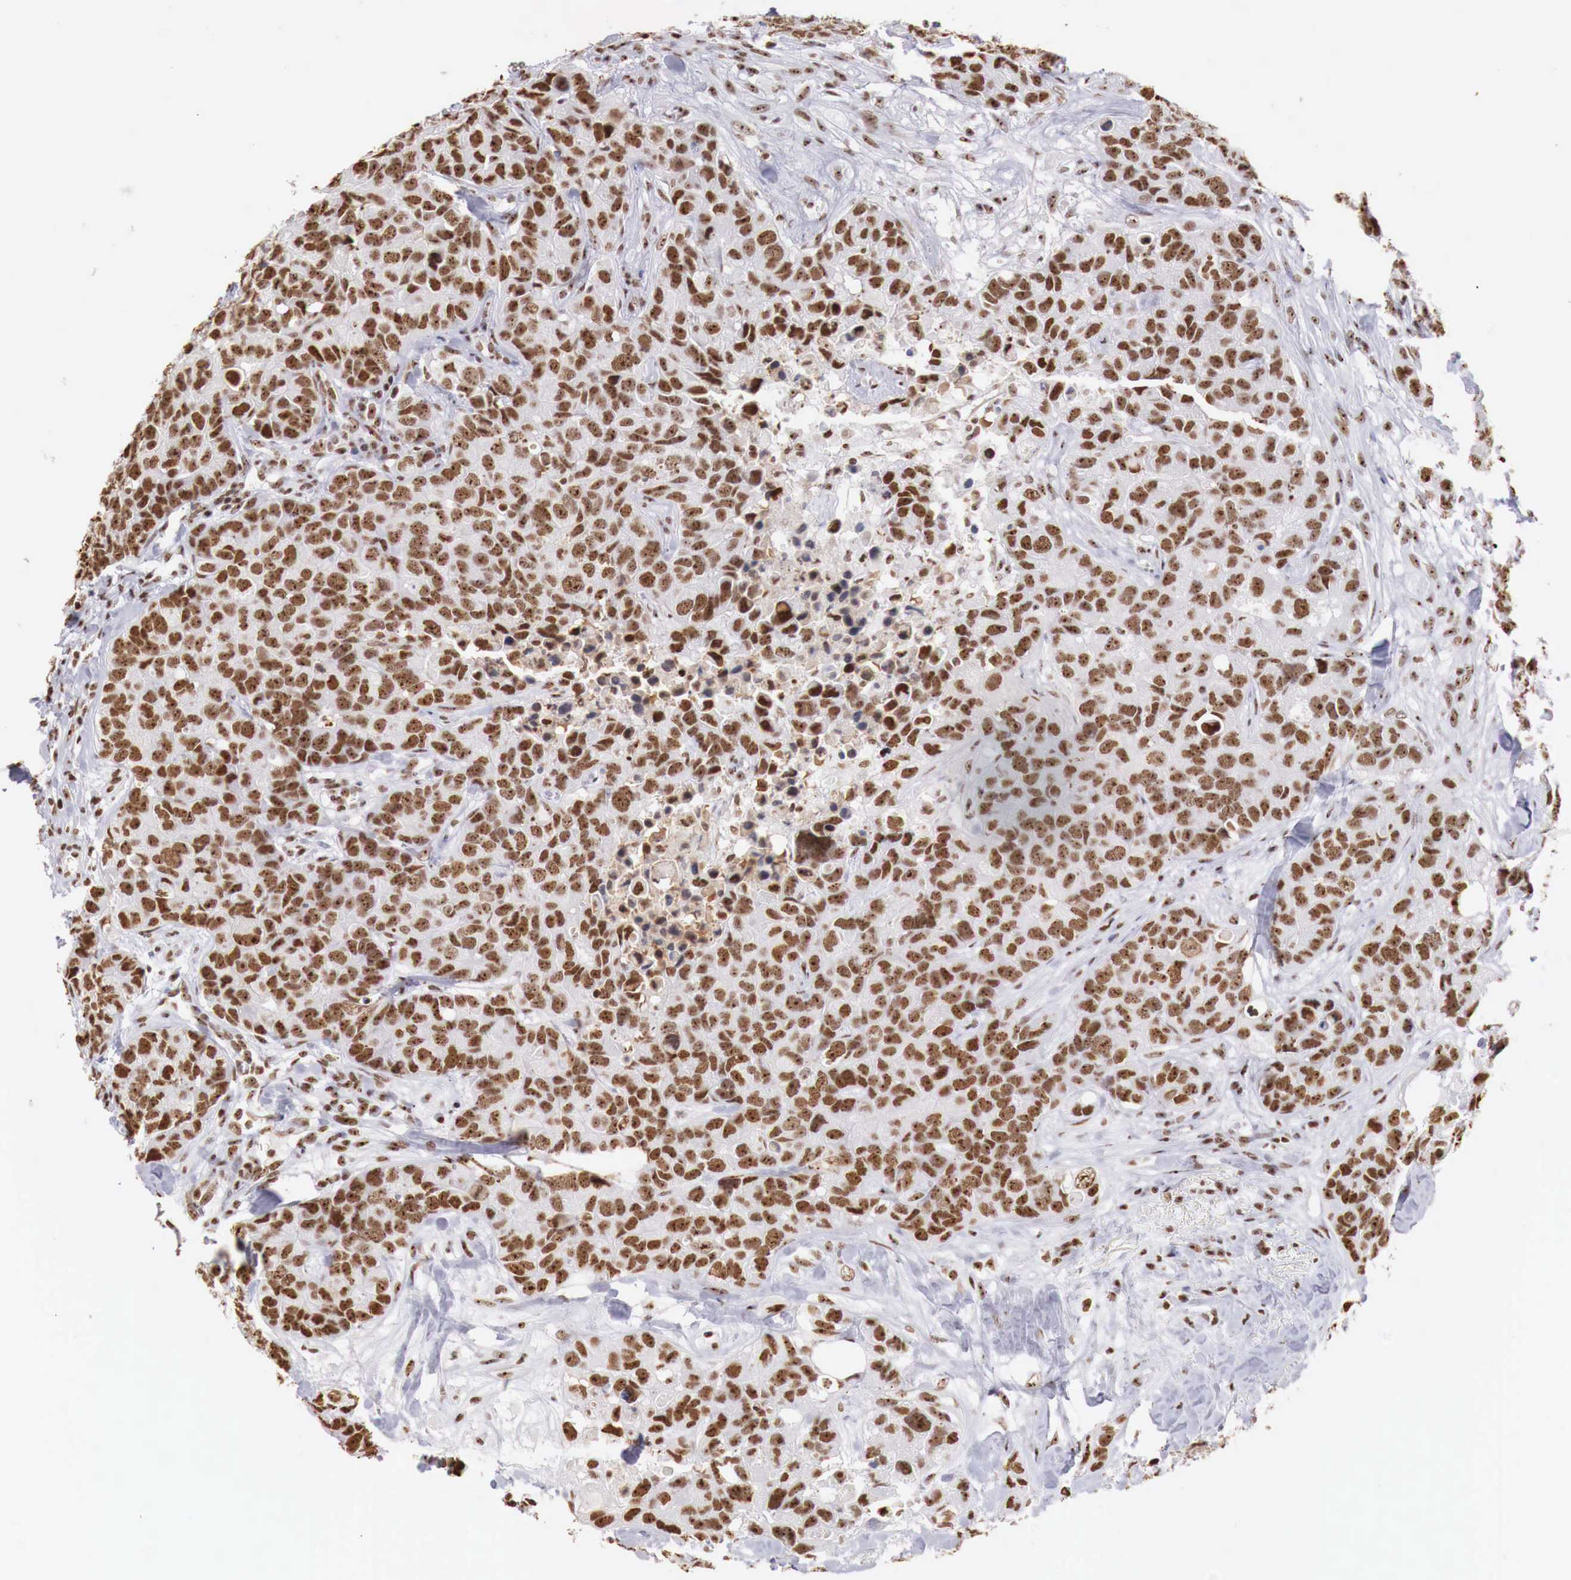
{"staining": {"intensity": "strong", "quantity": ">75%", "location": "nuclear"}, "tissue": "breast cancer", "cell_type": "Tumor cells", "image_type": "cancer", "snomed": [{"axis": "morphology", "description": "Duct carcinoma"}, {"axis": "topography", "description": "Breast"}], "caption": "IHC (DAB (3,3'-diaminobenzidine)) staining of breast infiltrating ductal carcinoma shows strong nuclear protein positivity in about >75% of tumor cells.", "gene": "DKC1", "patient": {"sex": "female", "age": 91}}